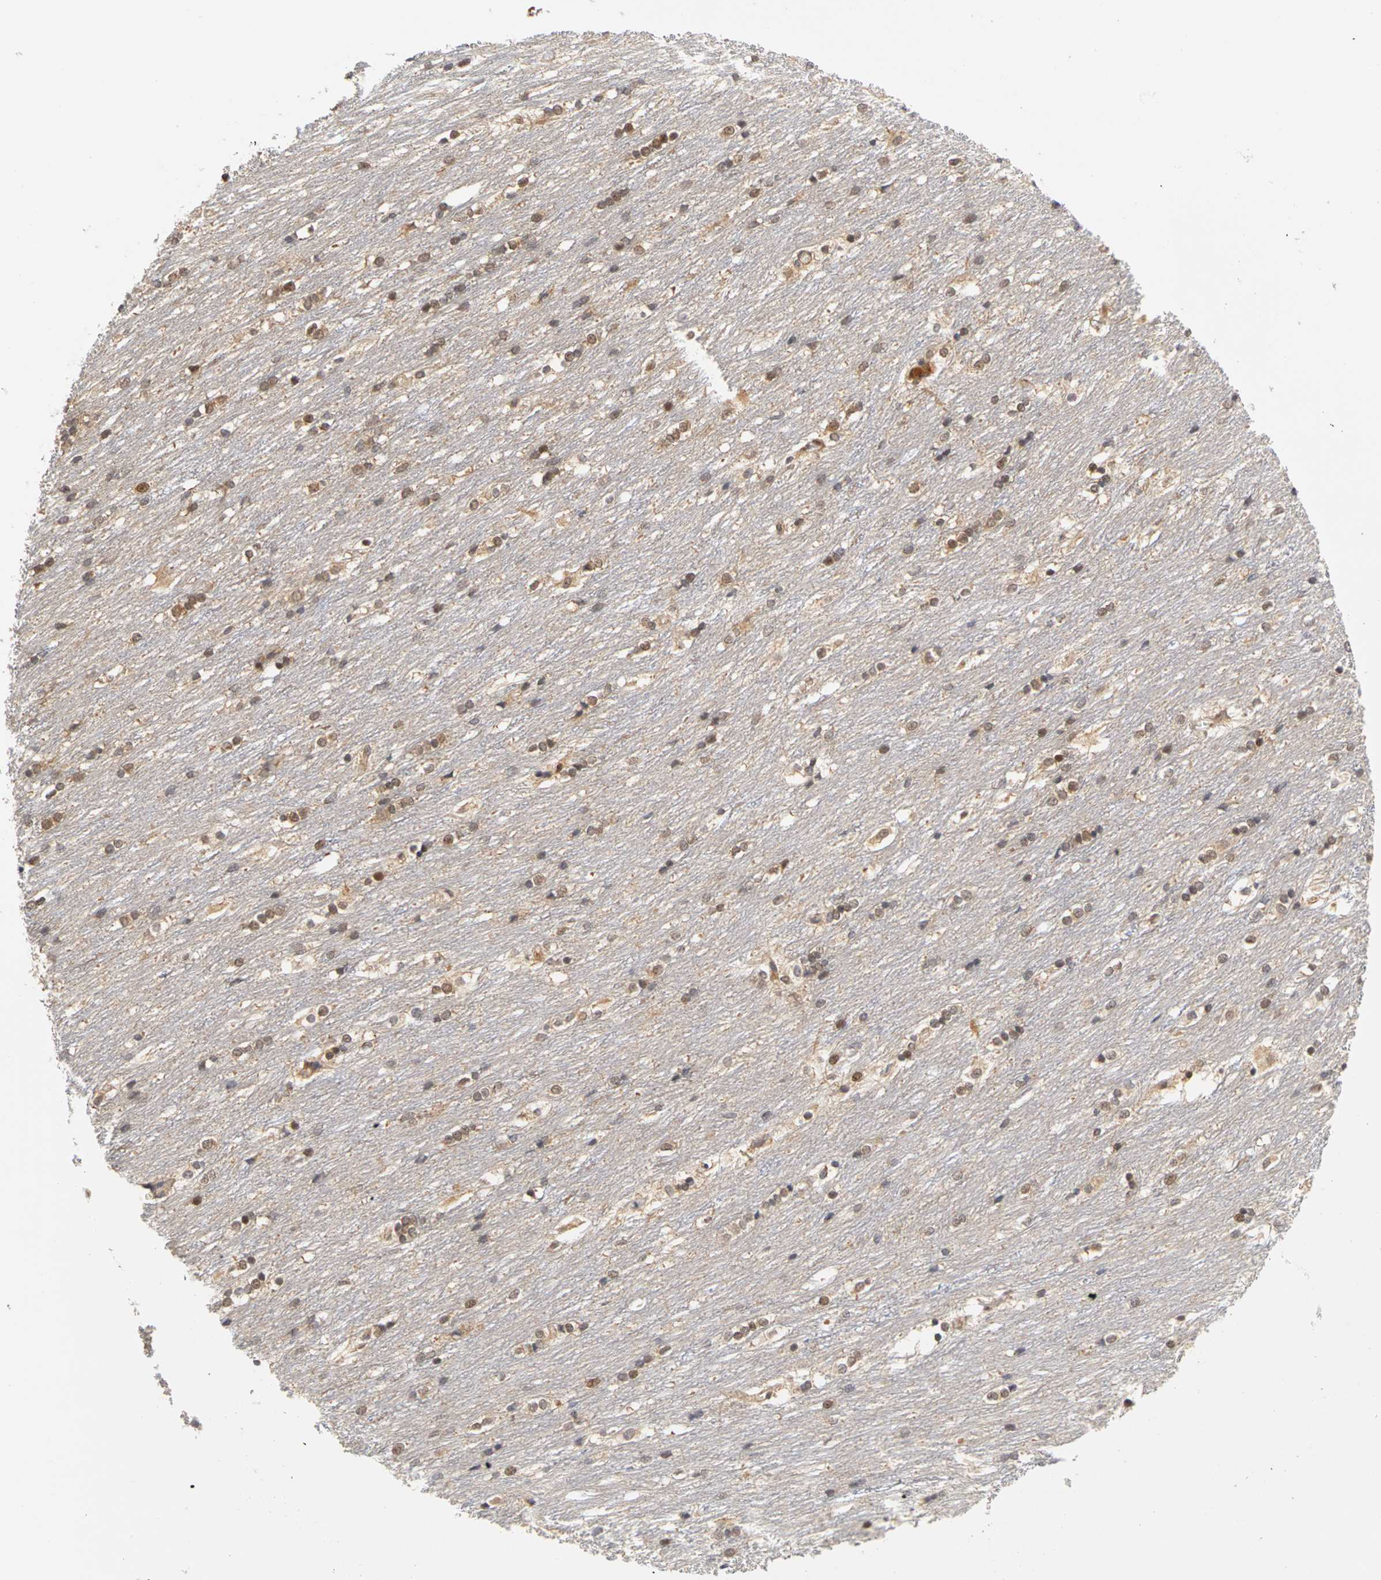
{"staining": {"intensity": "moderate", "quantity": "25%-75%", "location": "cytoplasmic/membranous,nuclear"}, "tissue": "caudate", "cell_type": "Glial cells", "image_type": "normal", "snomed": [{"axis": "morphology", "description": "Normal tissue, NOS"}, {"axis": "topography", "description": "Lateral ventricle wall"}], "caption": "Glial cells reveal medium levels of moderate cytoplasmic/membranous,nuclear positivity in approximately 25%-75% of cells in benign human caudate. The staining is performed using DAB brown chromogen to label protein expression. The nuclei are counter-stained blue using hematoxylin.", "gene": "UBE2M", "patient": {"sex": "female", "age": 19}}